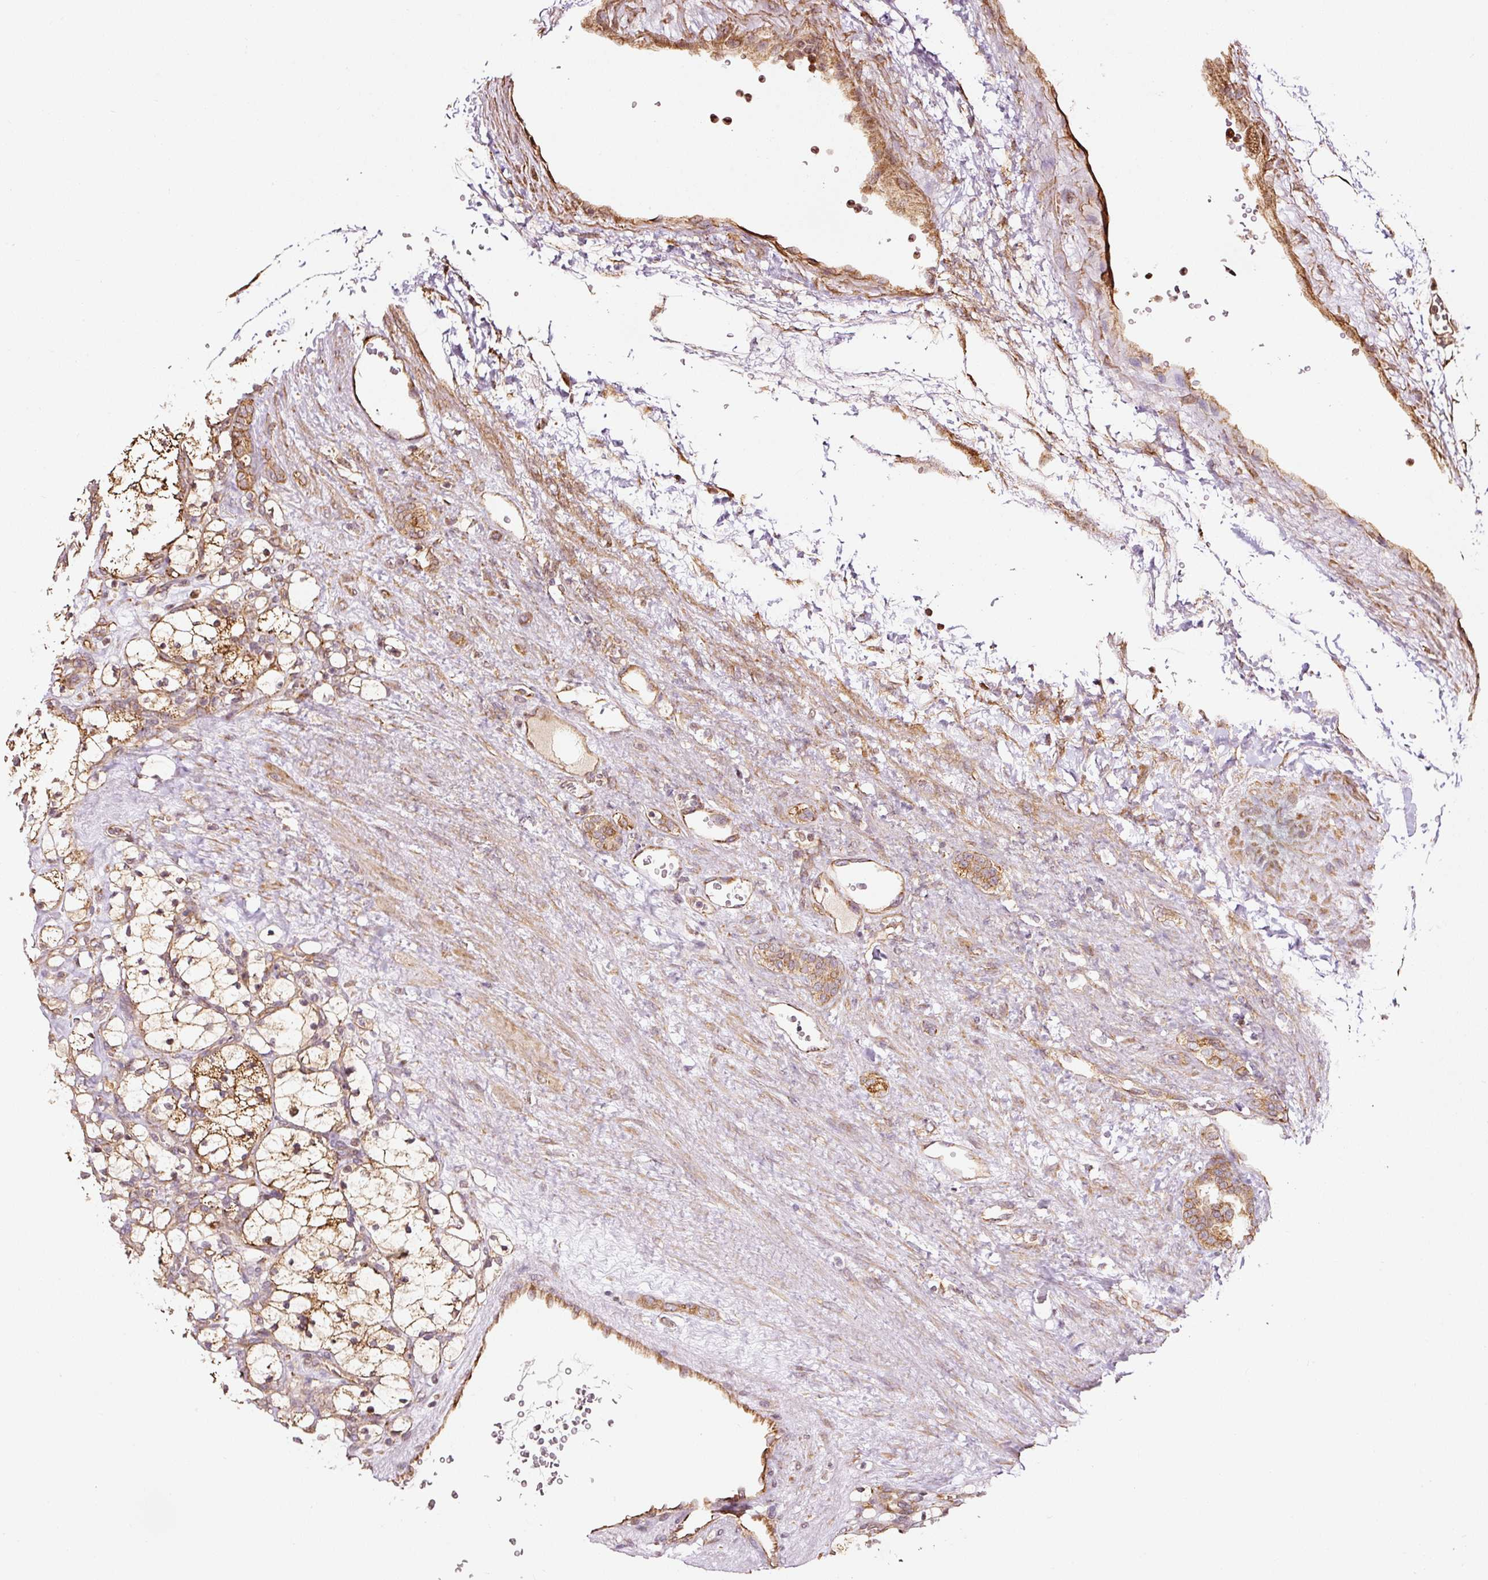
{"staining": {"intensity": "moderate", "quantity": ">75%", "location": "cytoplasmic/membranous"}, "tissue": "renal cancer", "cell_type": "Tumor cells", "image_type": "cancer", "snomed": [{"axis": "morphology", "description": "Adenocarcinoma, NOS"}, {"axis": "topography", "description": "Kidney"}], "caption": "A micrograph of human renal cancer (adenocarcinoma) stained for a protein reveals moderate cytoplasmic/membranous brown staining in tumor cells.", "gene": "ETF1", "patient": {"sex": "female", "age": 83}}